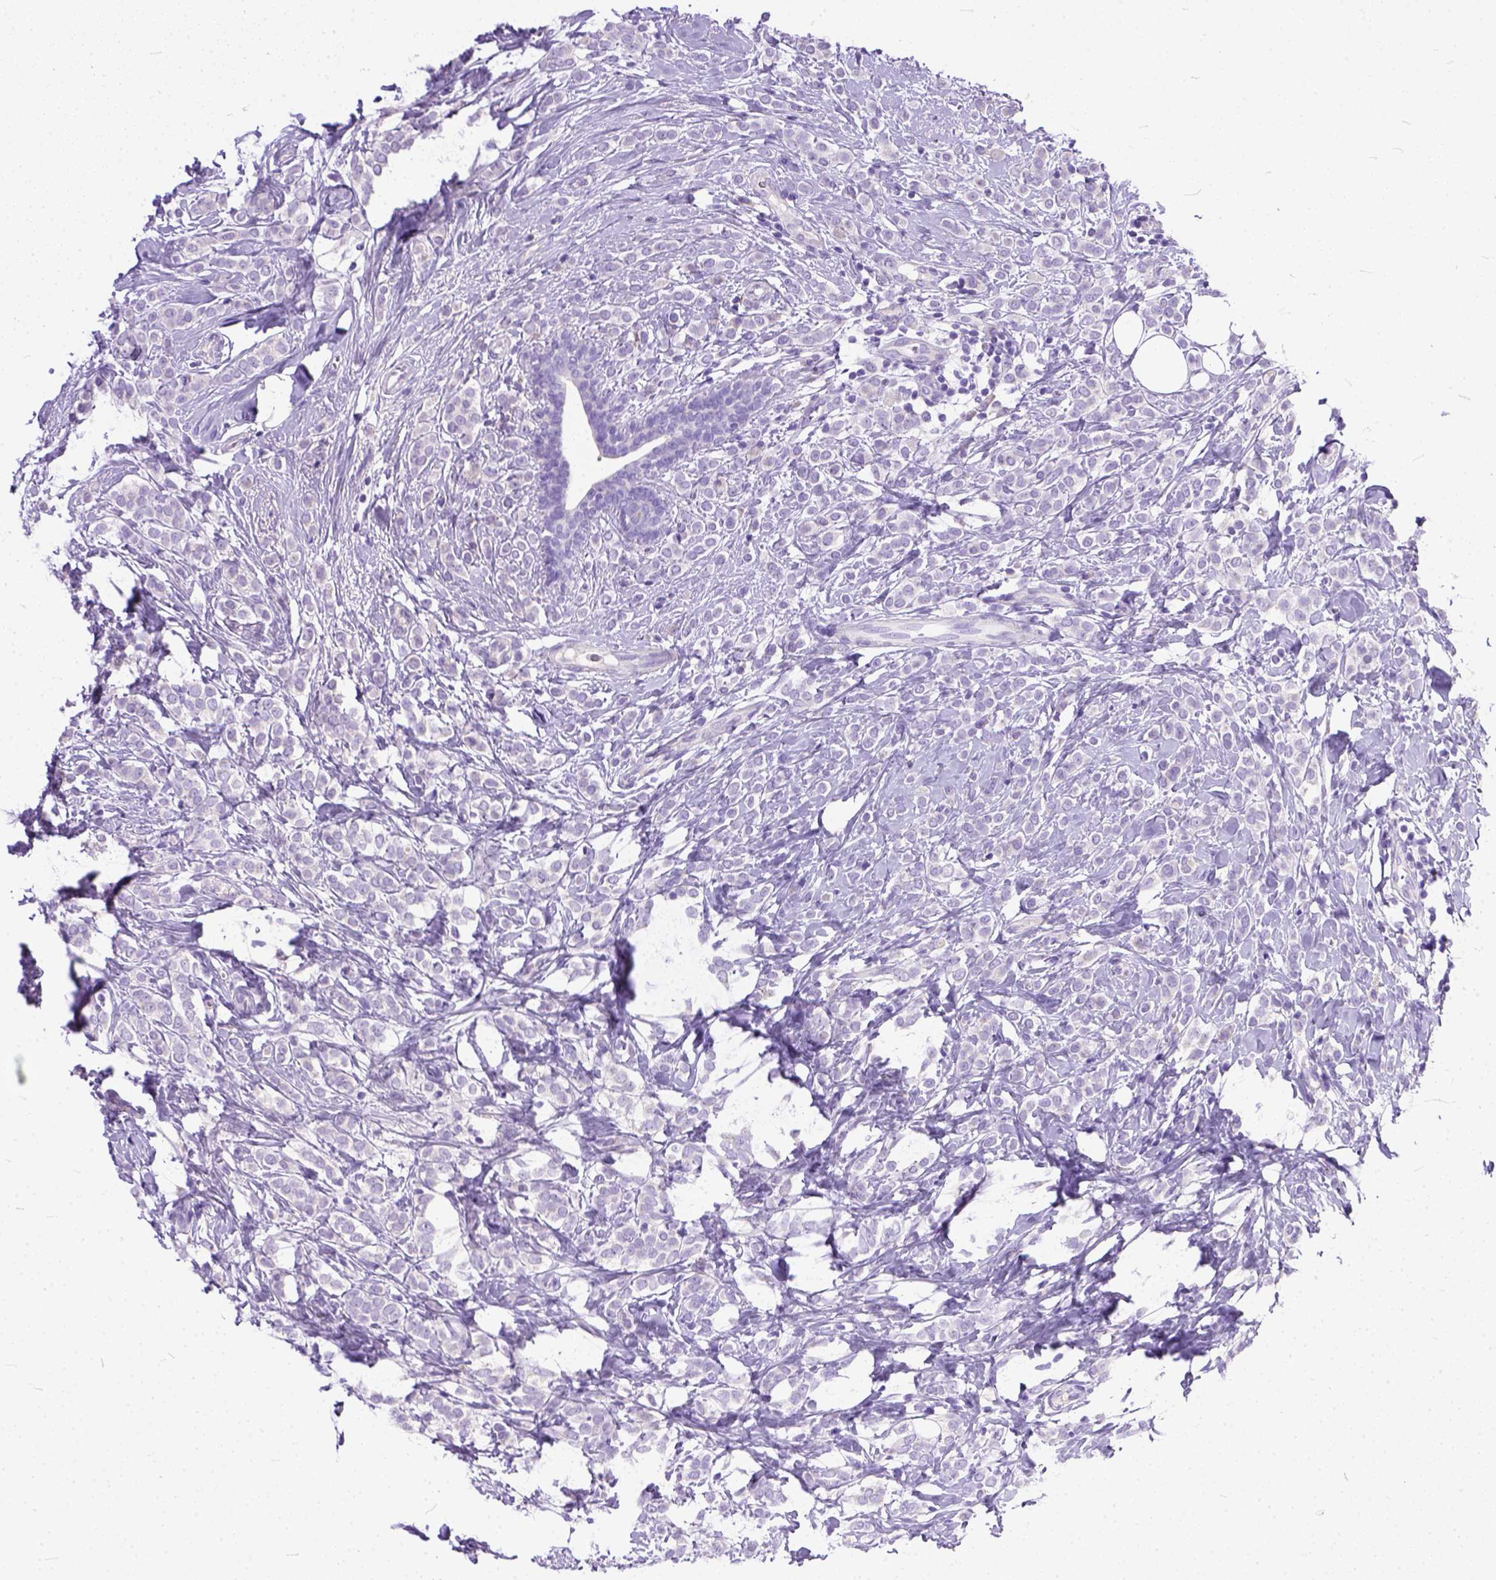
{"staining": {"intensity": "negative", "quantity": "none", "location": "none"}, "tissue": "breast cancer", "cell_type": "Tumor cells", "image_type": "cancer", "snomed": [{"axis": "morphology", "description": "Lobular carcinoma"}, {"axis": "topography", "description": "Breast"}], "caption": "Immunohistochemical staining of breast cancer (lobular carcinoma) exhibits no significant staining in tumor cells. (IHC, brightfield microscopy, high magnification).", "gene": "PLK5", "patient": {"sex": "female", "age": 49}}